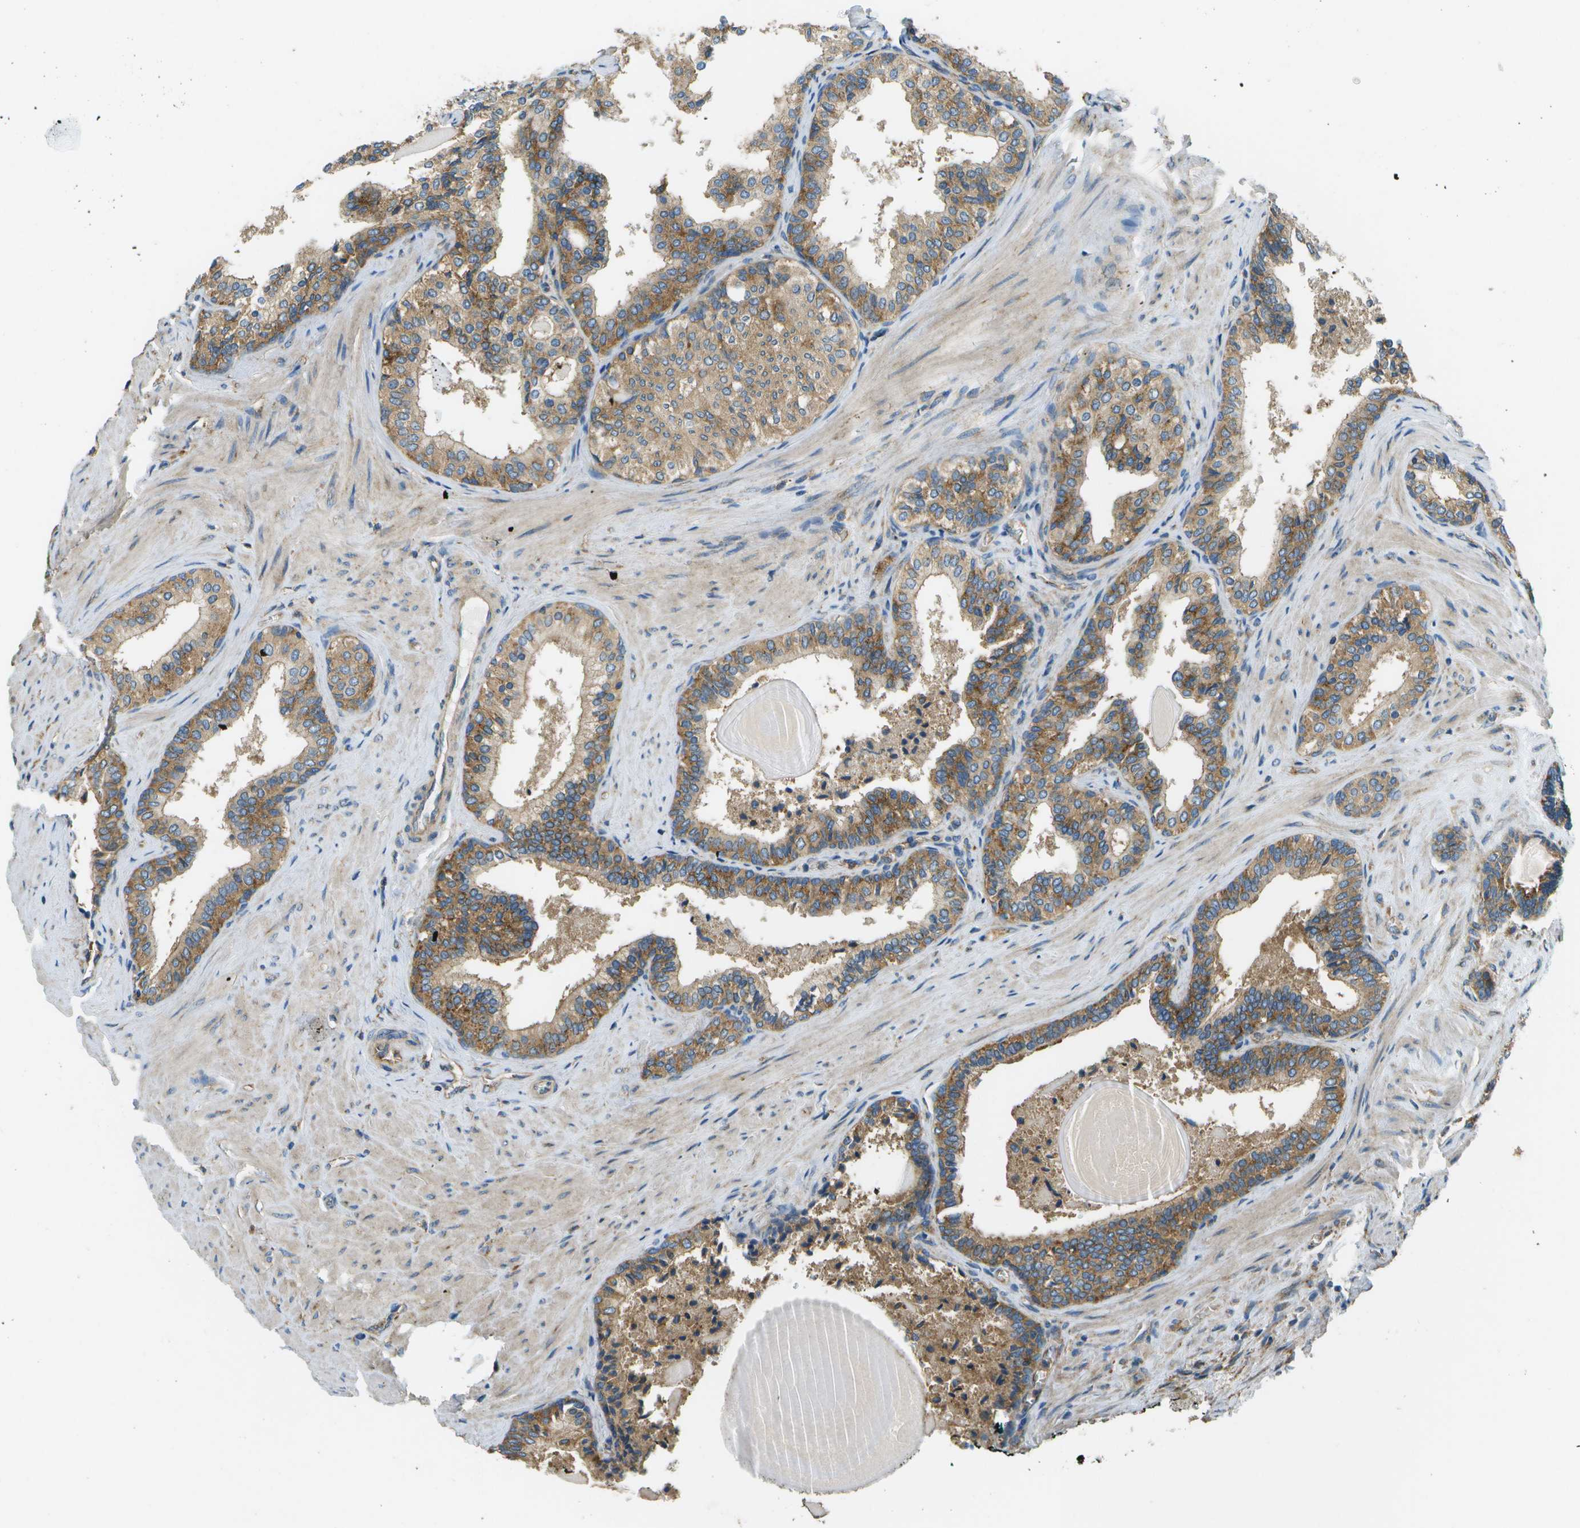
{"staining": {"intensity": "moderate", "quantity": ">75%", "location": "cytoplasmic/membranous"}, "tissue": "prostate cancer", "cell_type": "Tumor cells", "image_type": "cancer", "snomed": [{"axis": "morphology", "description": "Adenocarcinoma, Low grade"}, {"axis": "topography", "description": "Prostate"}], "caption": "Prostate low-grade adenocarcinoma stained with immunohistochemistry displays moderate cytoplasmic/membranous positivity in about >75% of tumor cells.", "gene": "CLTC", "patient": {"sex": "male", "age": 60}}